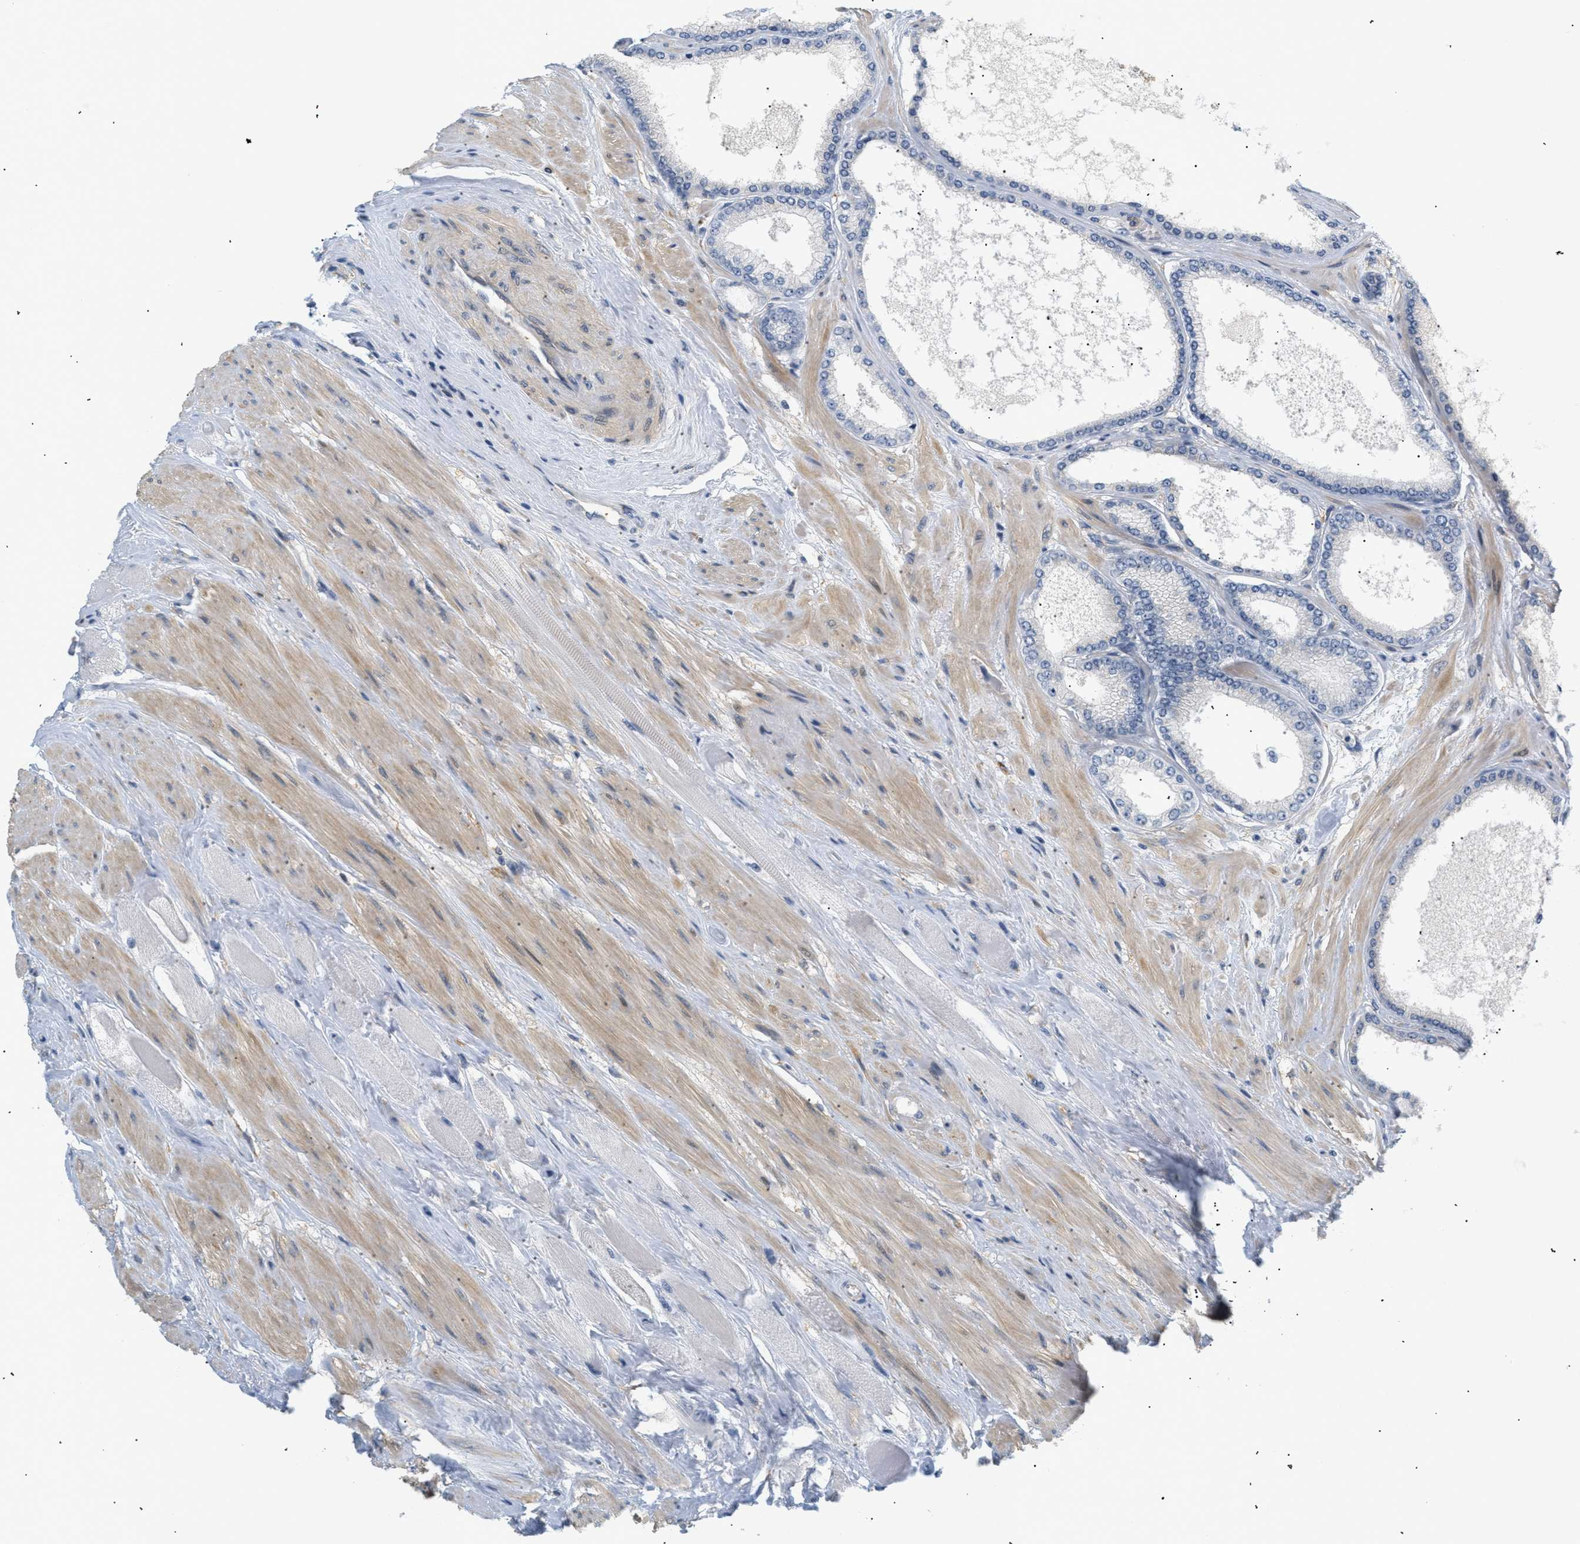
{"staining": {"intensity": "negative", "quantity": "none", "location": "none"}, "tissue": "prostate cancer", "cell_type": "Tumor cells", "image_type": "cancer", "snomed": [{"axis": "morphology", "description": "Adenocarcinoma, High grade"}, {"axis": "topography", "description": "Prostate"}], "caption": "There is no significant staining in tumor cells of prostate cancer.", "gene": "CORO2B", "patient": {"sex": "male", "age": 61}}